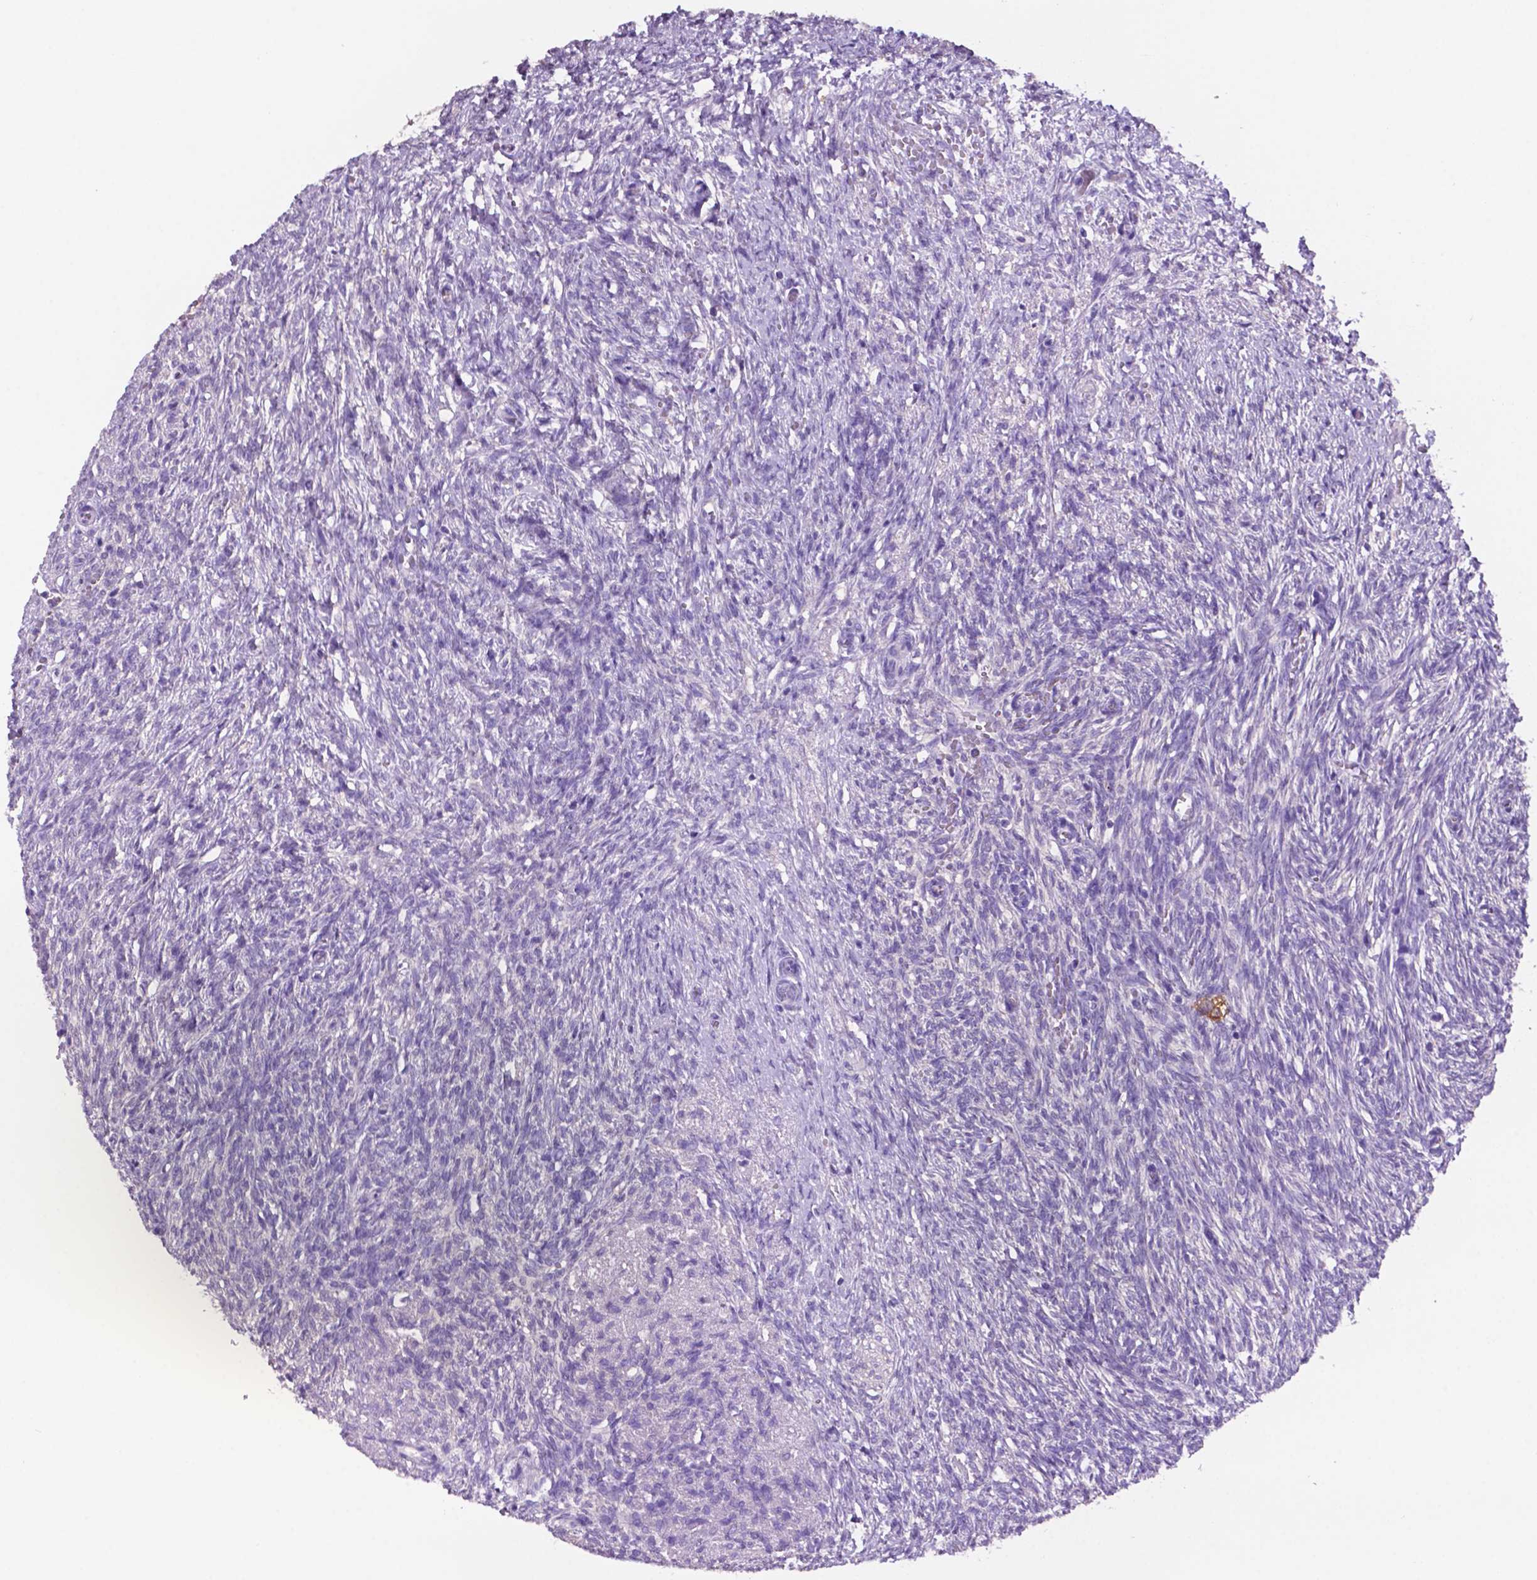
{"staining": {"intensity": "strong", "quantity": "<25%", "location": "cytoplasmic/membranous"}, "tissue": "ovary", "cell_type": "Follicle cells", "image_type": "normal", "snomed": [{"axis": "morphology", "description": "Normal tissue, NOS"}, {"axis": "topography", "description": "Ovary"}], "caption": "Follicle cells show strong cytoplasmic/membranous positivity in approximately <25% of cells in unremarkable ovary.", "gene": "PRPS2", "patient": {"sex": "female", "age": 46}}